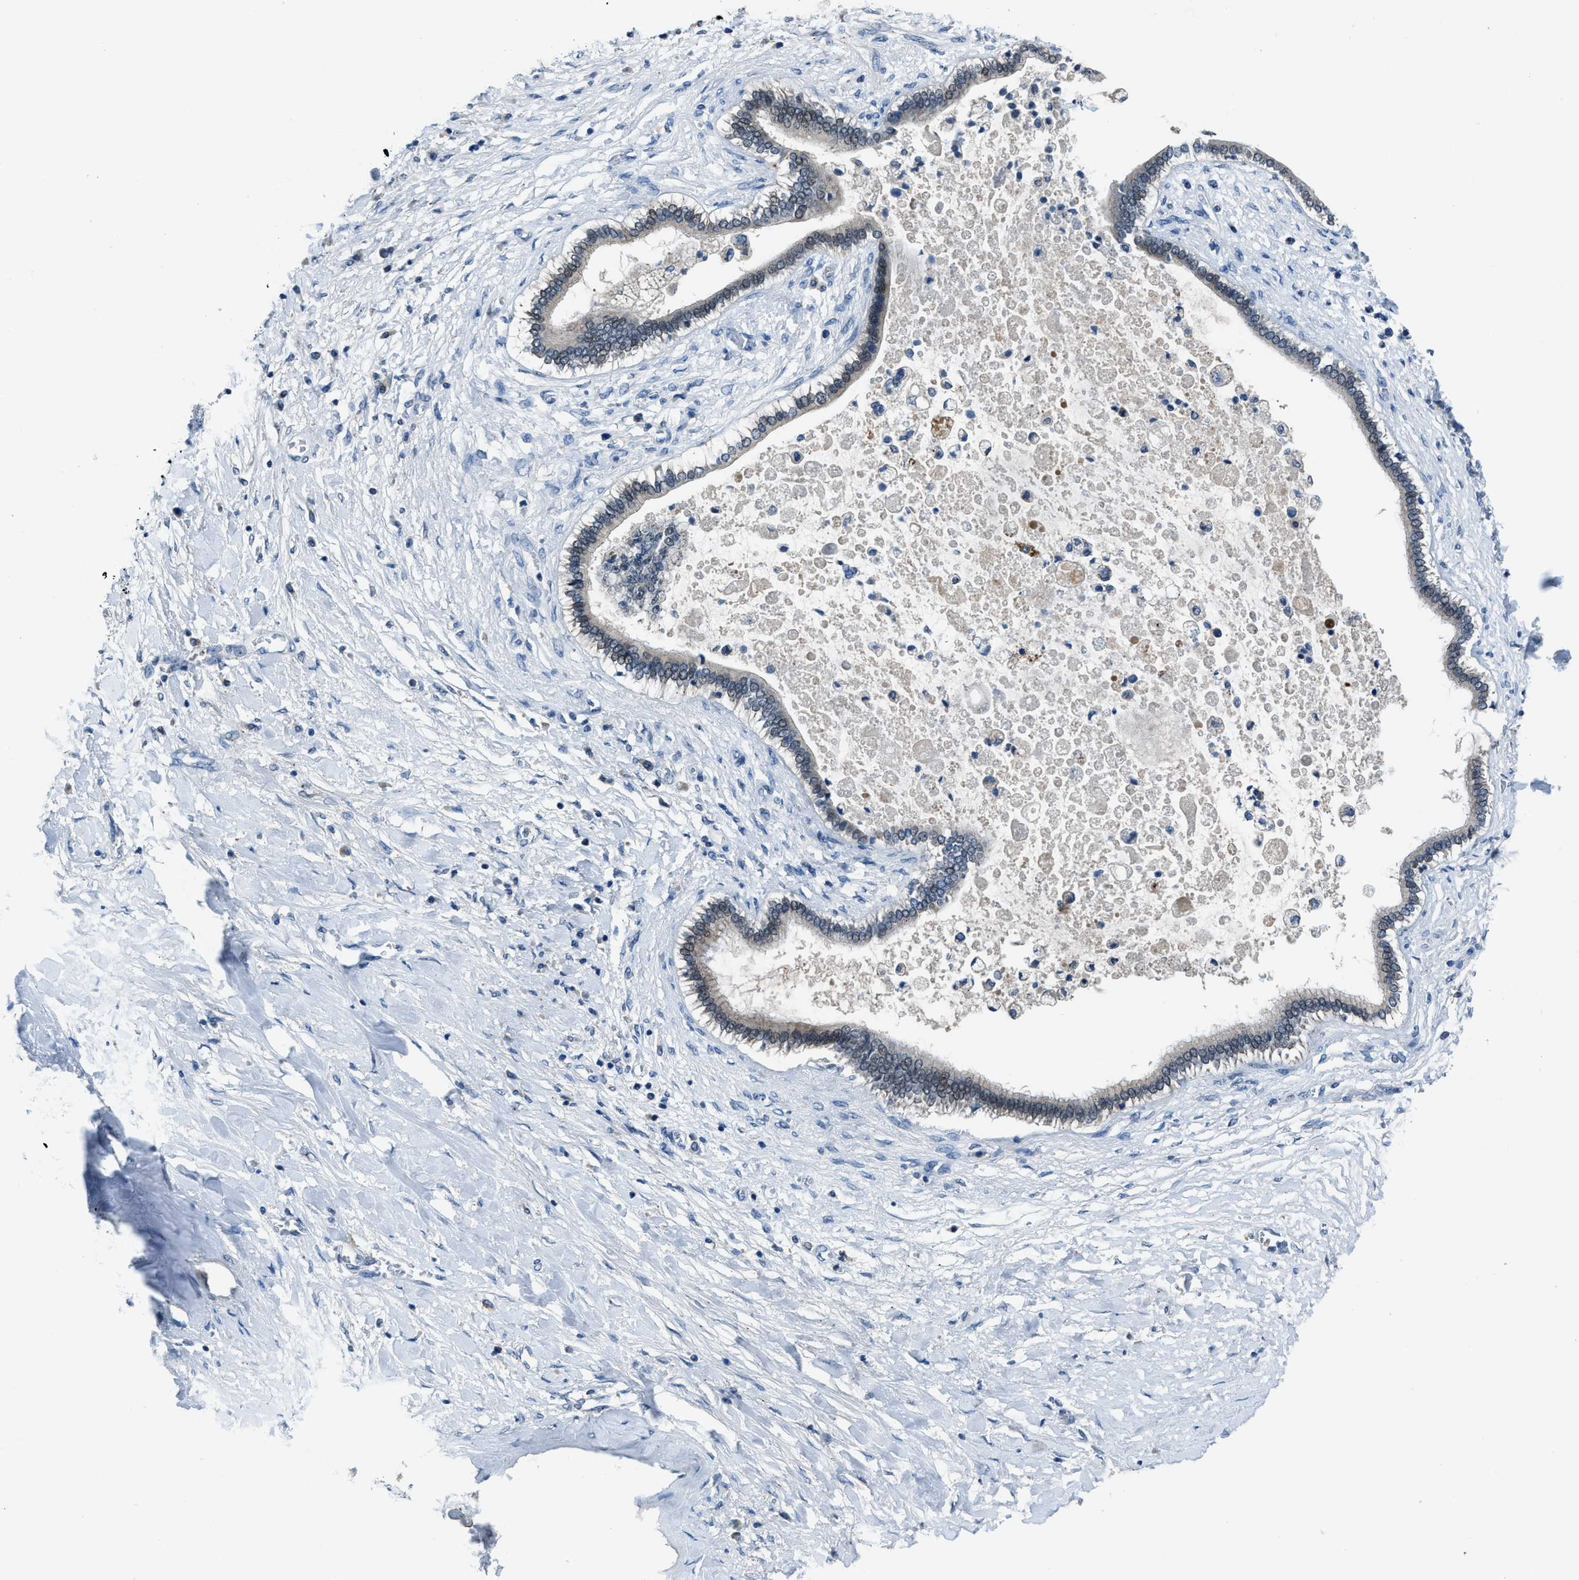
{"staining": {"intensity": "negative", "quantity": "none", "location": "none"}, "tissue": "liver cancer", "cell_type": "Tumor cells", "image_type": "cancer", "snomed": [{"axis": "morphology", "description": "Cholangiocarcinoma"}, {"axis": "topography", "description": "Liver"}], "caption": "There is no significant staining in tumor cells of cholangiocarcinoma (liver).", "gene": "DUSP19", "patient": {"sex": "male", "age": 50}}